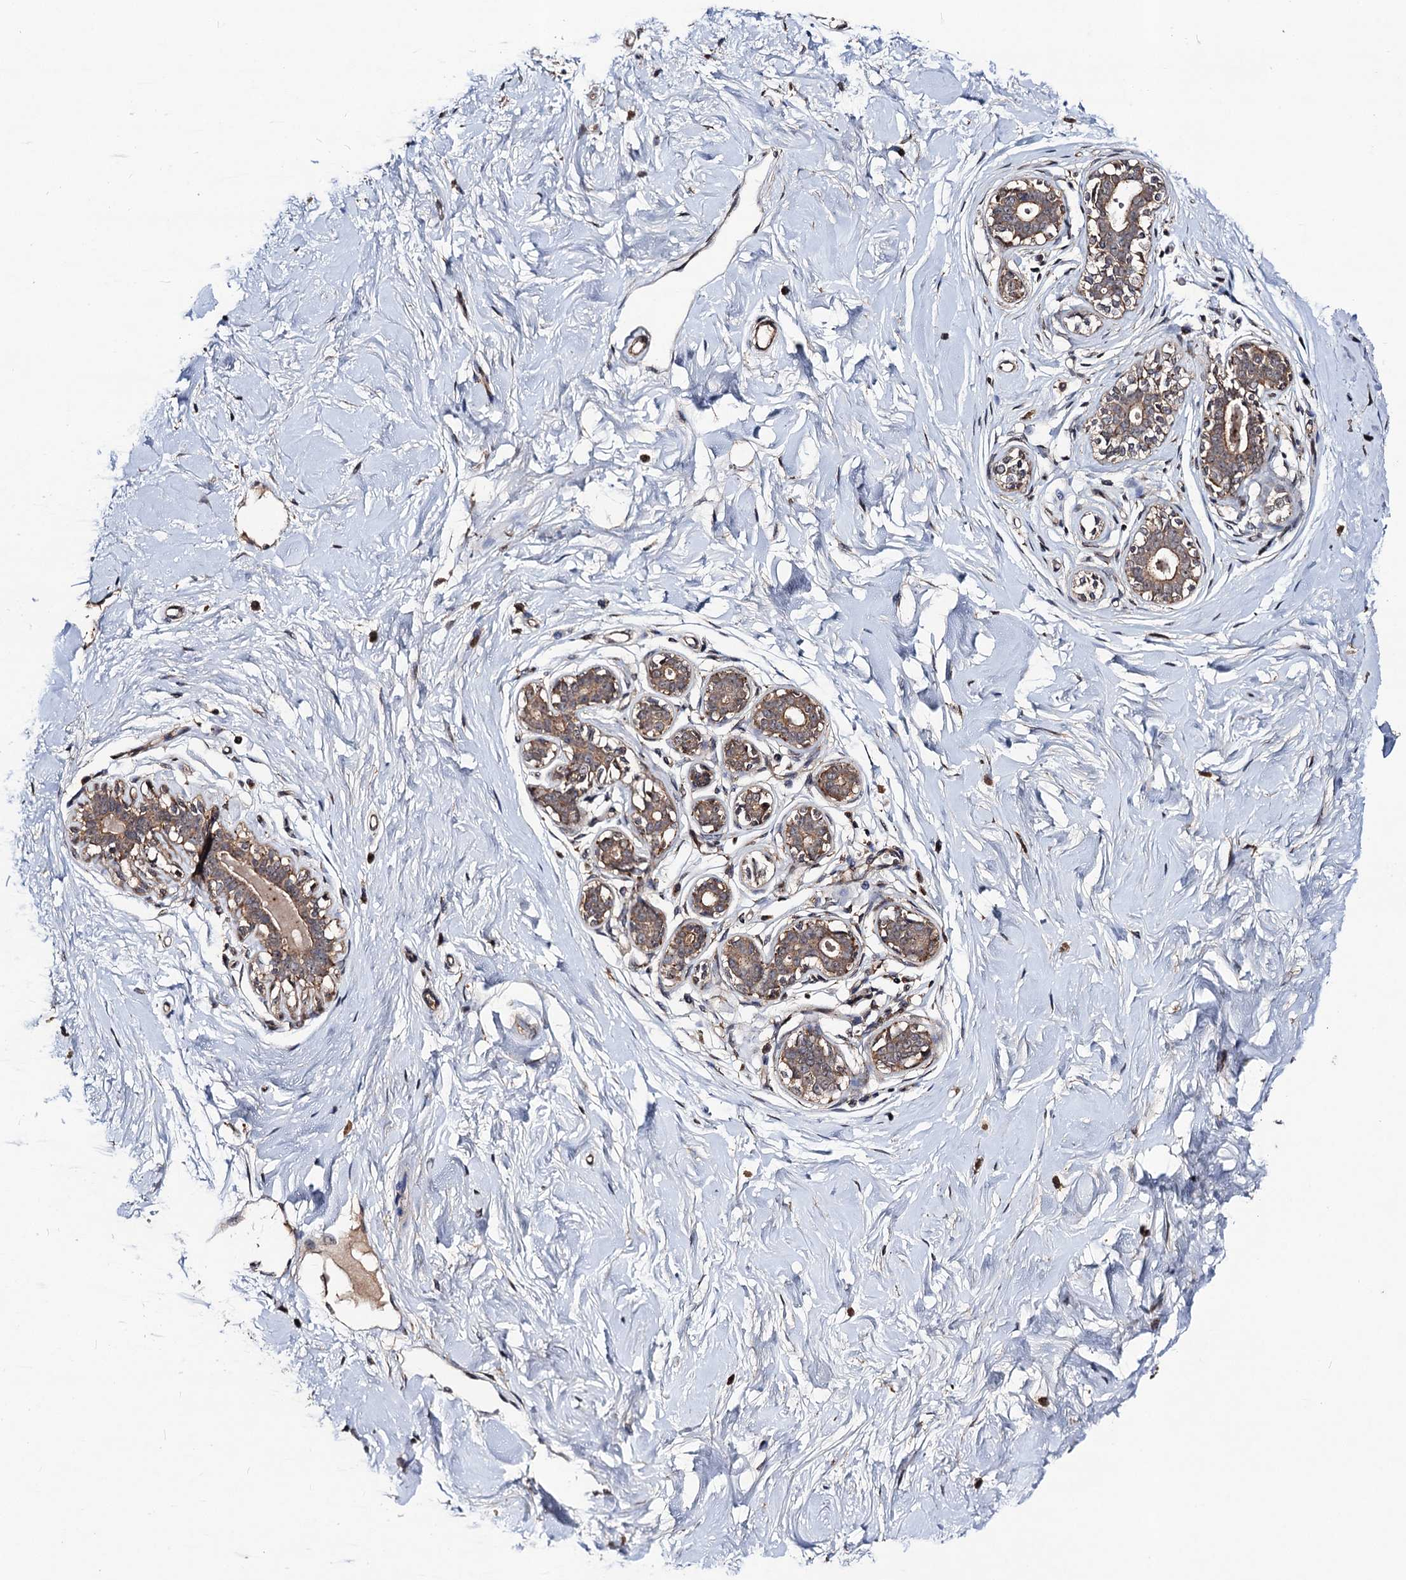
{"staining": {"intensity": "moderate", "quantity": ">75%", "location": "cytoplasmic/membranous"}, "tissue": "breast", "cell_type": "Glandular cells", "image_type": "normal", "snomed": [{"axis": "morphology", "description": "Normal tissue, NOS"}, {"axis": "morphology", "description": "Adenoma, NOS"}, {"axis": "topography", "description": "Breast"}], "caption": "DAB immunohistochemical staining of benign breast exhibits moderate cytoplasmic/membranous protein staining in about >75% of glandular cells.", "gene": "KXD1", "patient": {"sex": "female", "age": 23}}